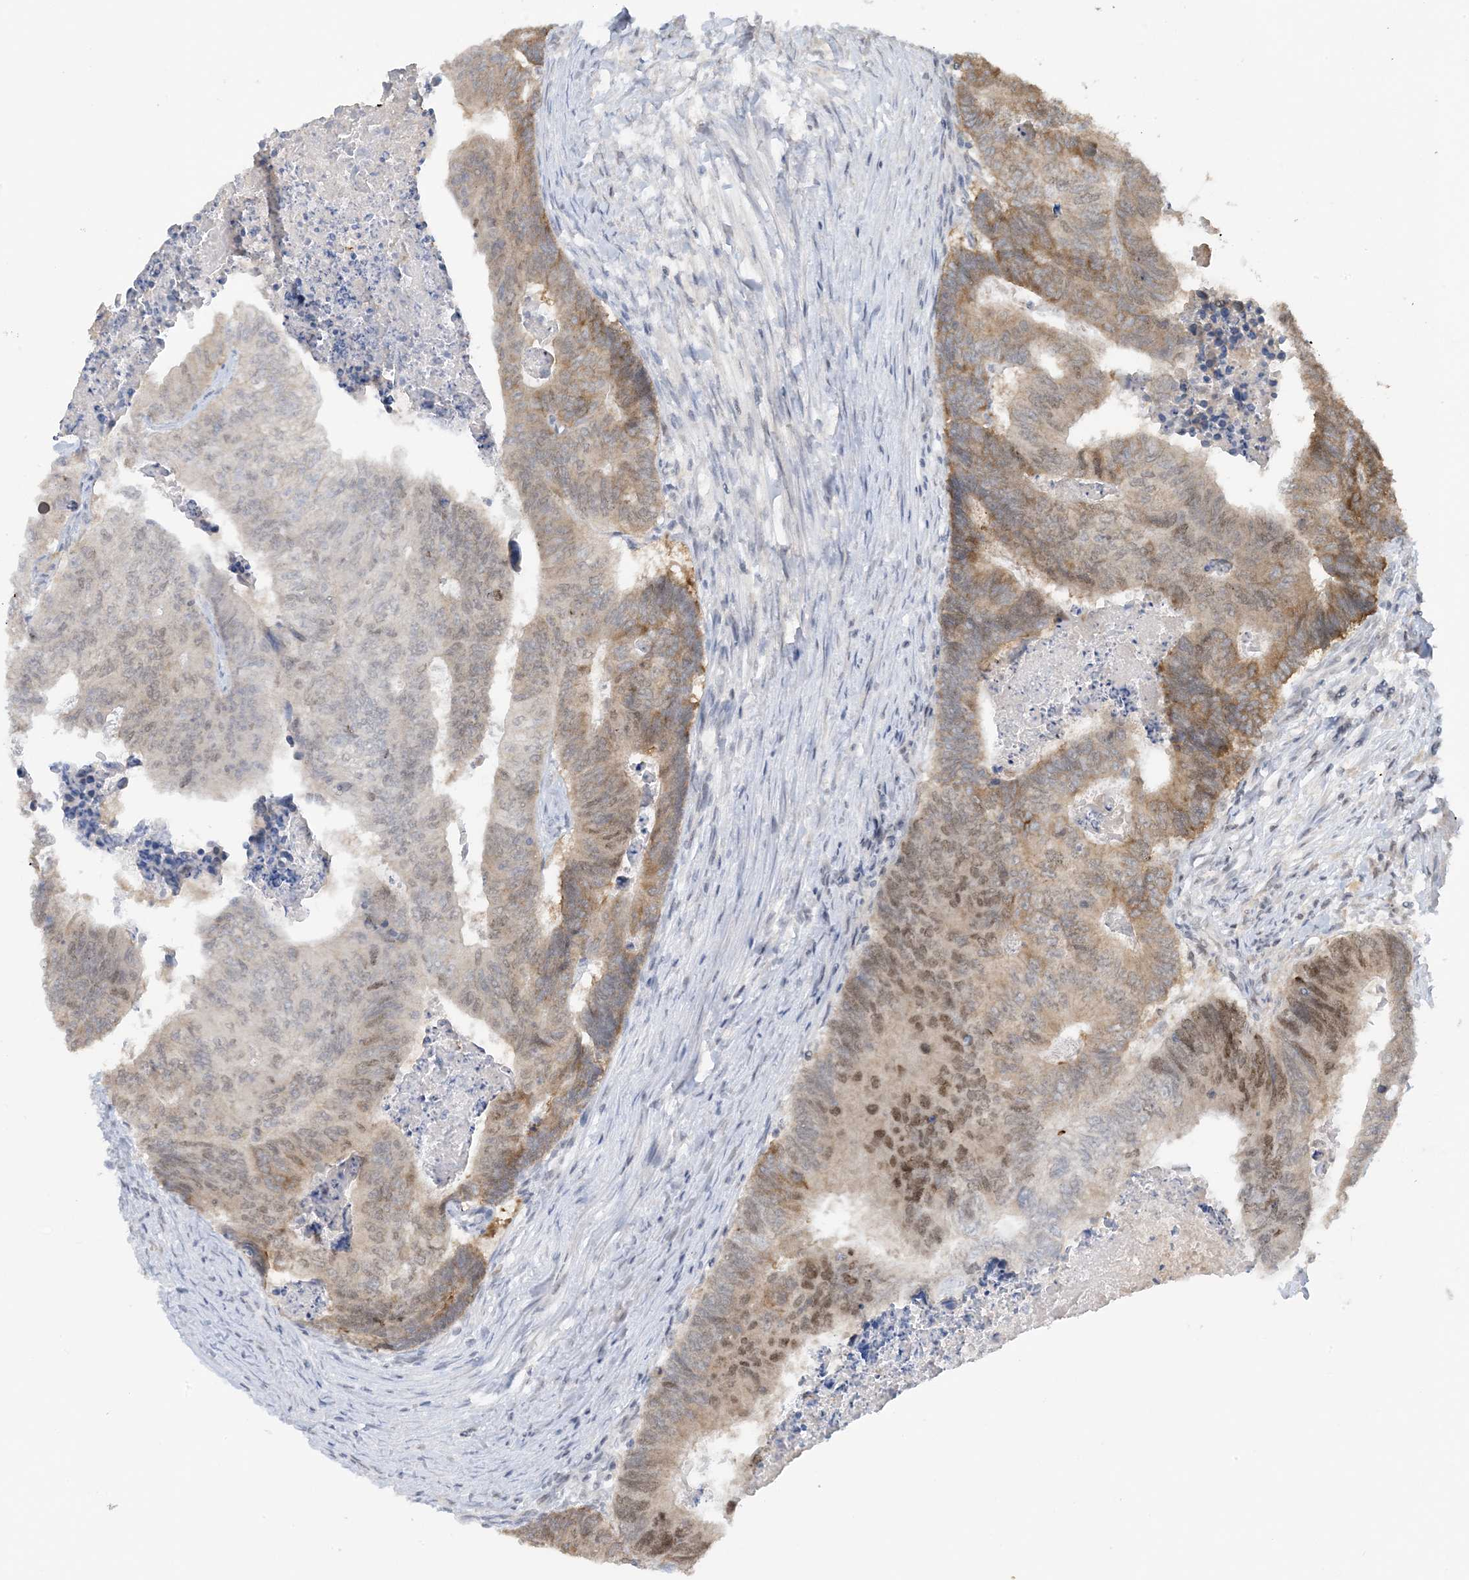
{"staining": {"intensity": "moderate", "quantity": "25%-75%", "location": "cytoplasmic/membranous,nuclear"}, "tissue": "colorectal cancer", "cell_type": "Tumor cells", "image_type": "cancer", "snomed": [{"axis": "morphology", "description": "Adenocarcinoma, NOS"}, {"axis": "topography", "description": "Colon"}], "caption": "Immunohistochemistry histopathology image of neoplastic tissue: colorectal cancer (adenocarcinoma) stained using IHC shows medium levels of moderate protein expression localized specifically in the cytoplasmic/membranous and nuclear of tumor cells, appearing as a cytoplasmic/membranous and nuclear brown color.", "gene": "ACYP2", "patient": {"sex": "female", "age": 67}}